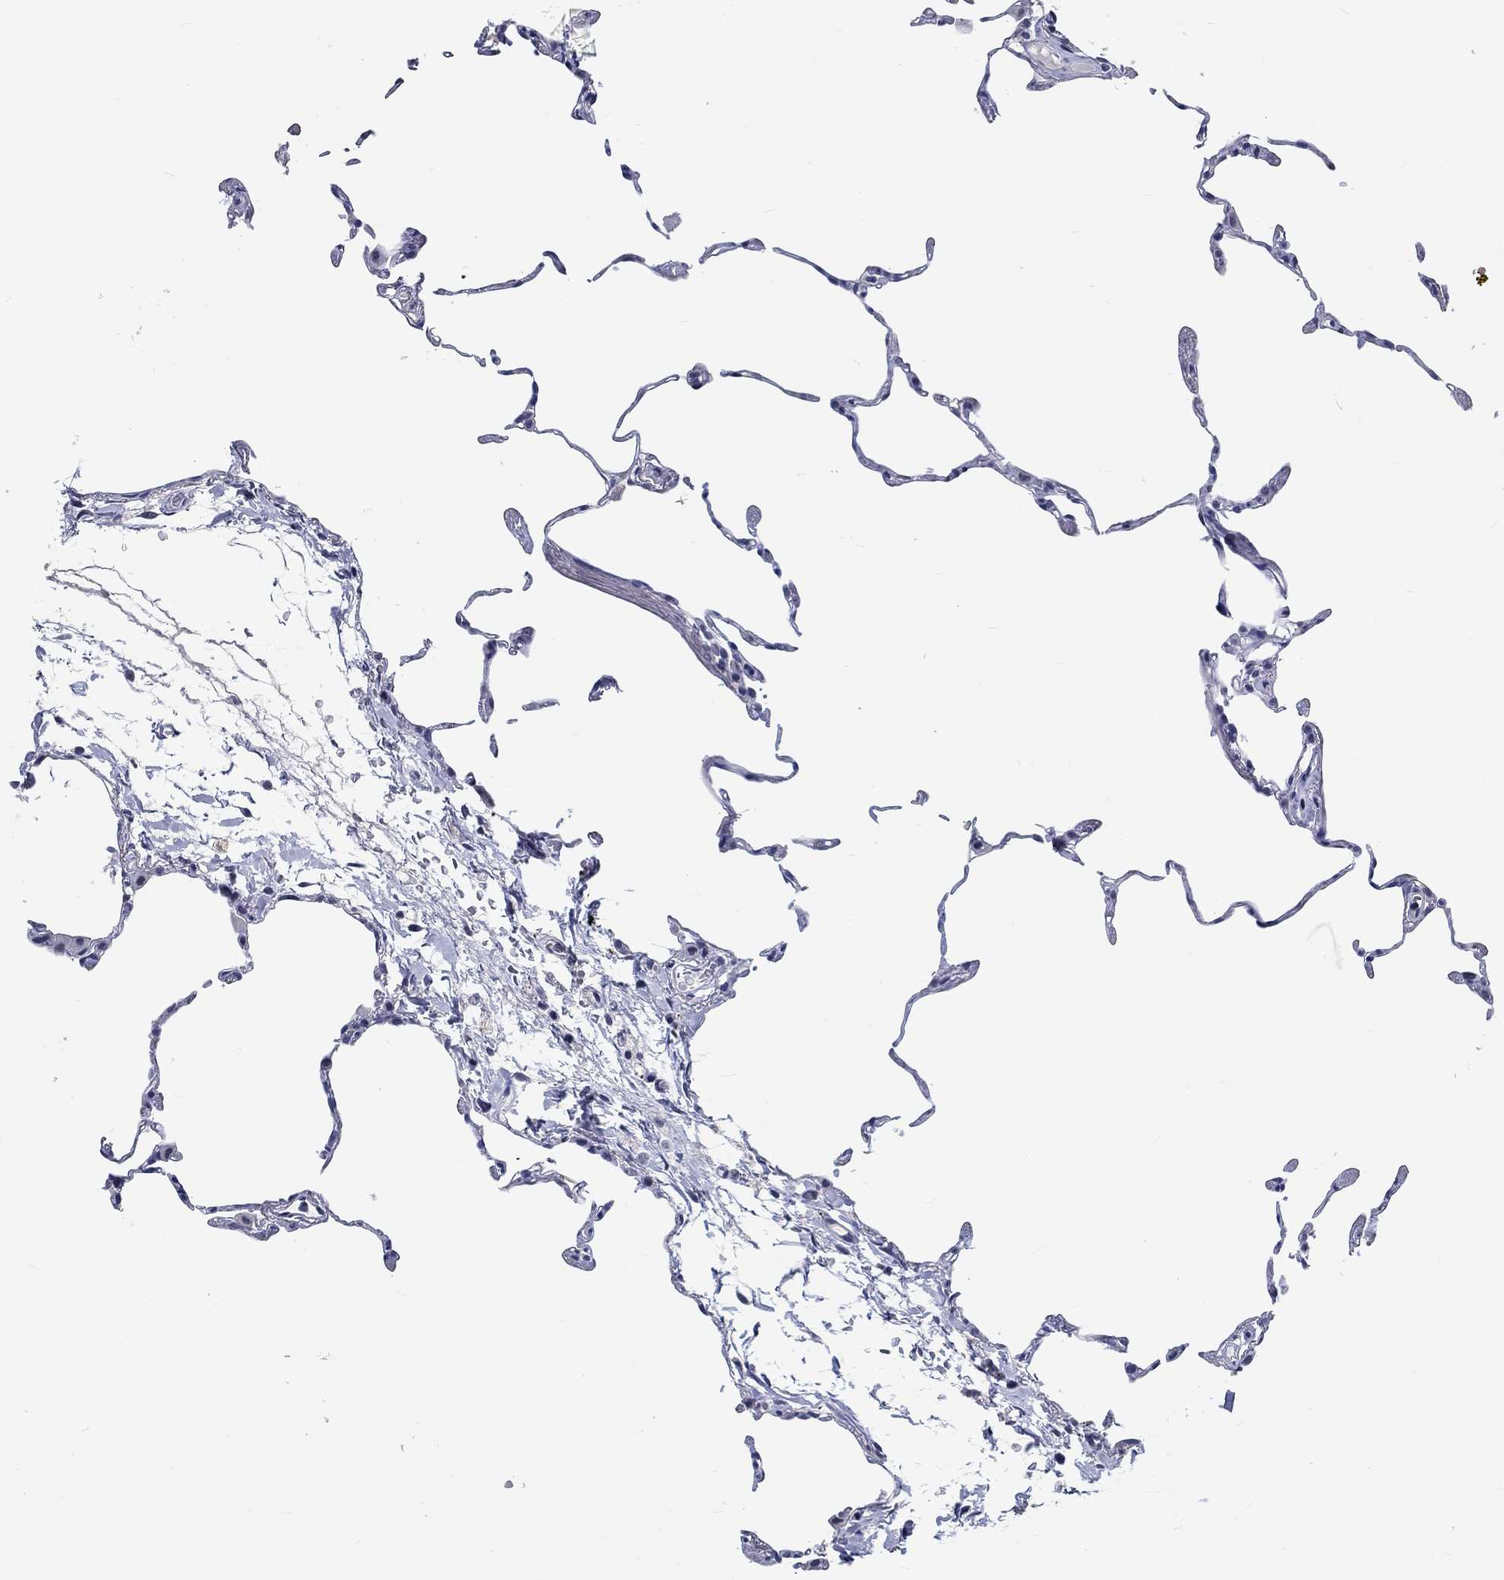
{"staining": {"intensity": "negative", "quantity": "none", "location": "none"}, "tissue": "lung", "cell_type": "Alveolar cells", "image_type": "normal", "snomed": [{"axis": "morphology", "description": "Normal tissue, NOS"}, {"axis": "topography", "description": "Lung"}], "caption": "The IHC image has no significant staining in alveolar cells of lung.", "gene": "GRIN1", "patient": {"sex": "female", "age": 57}}